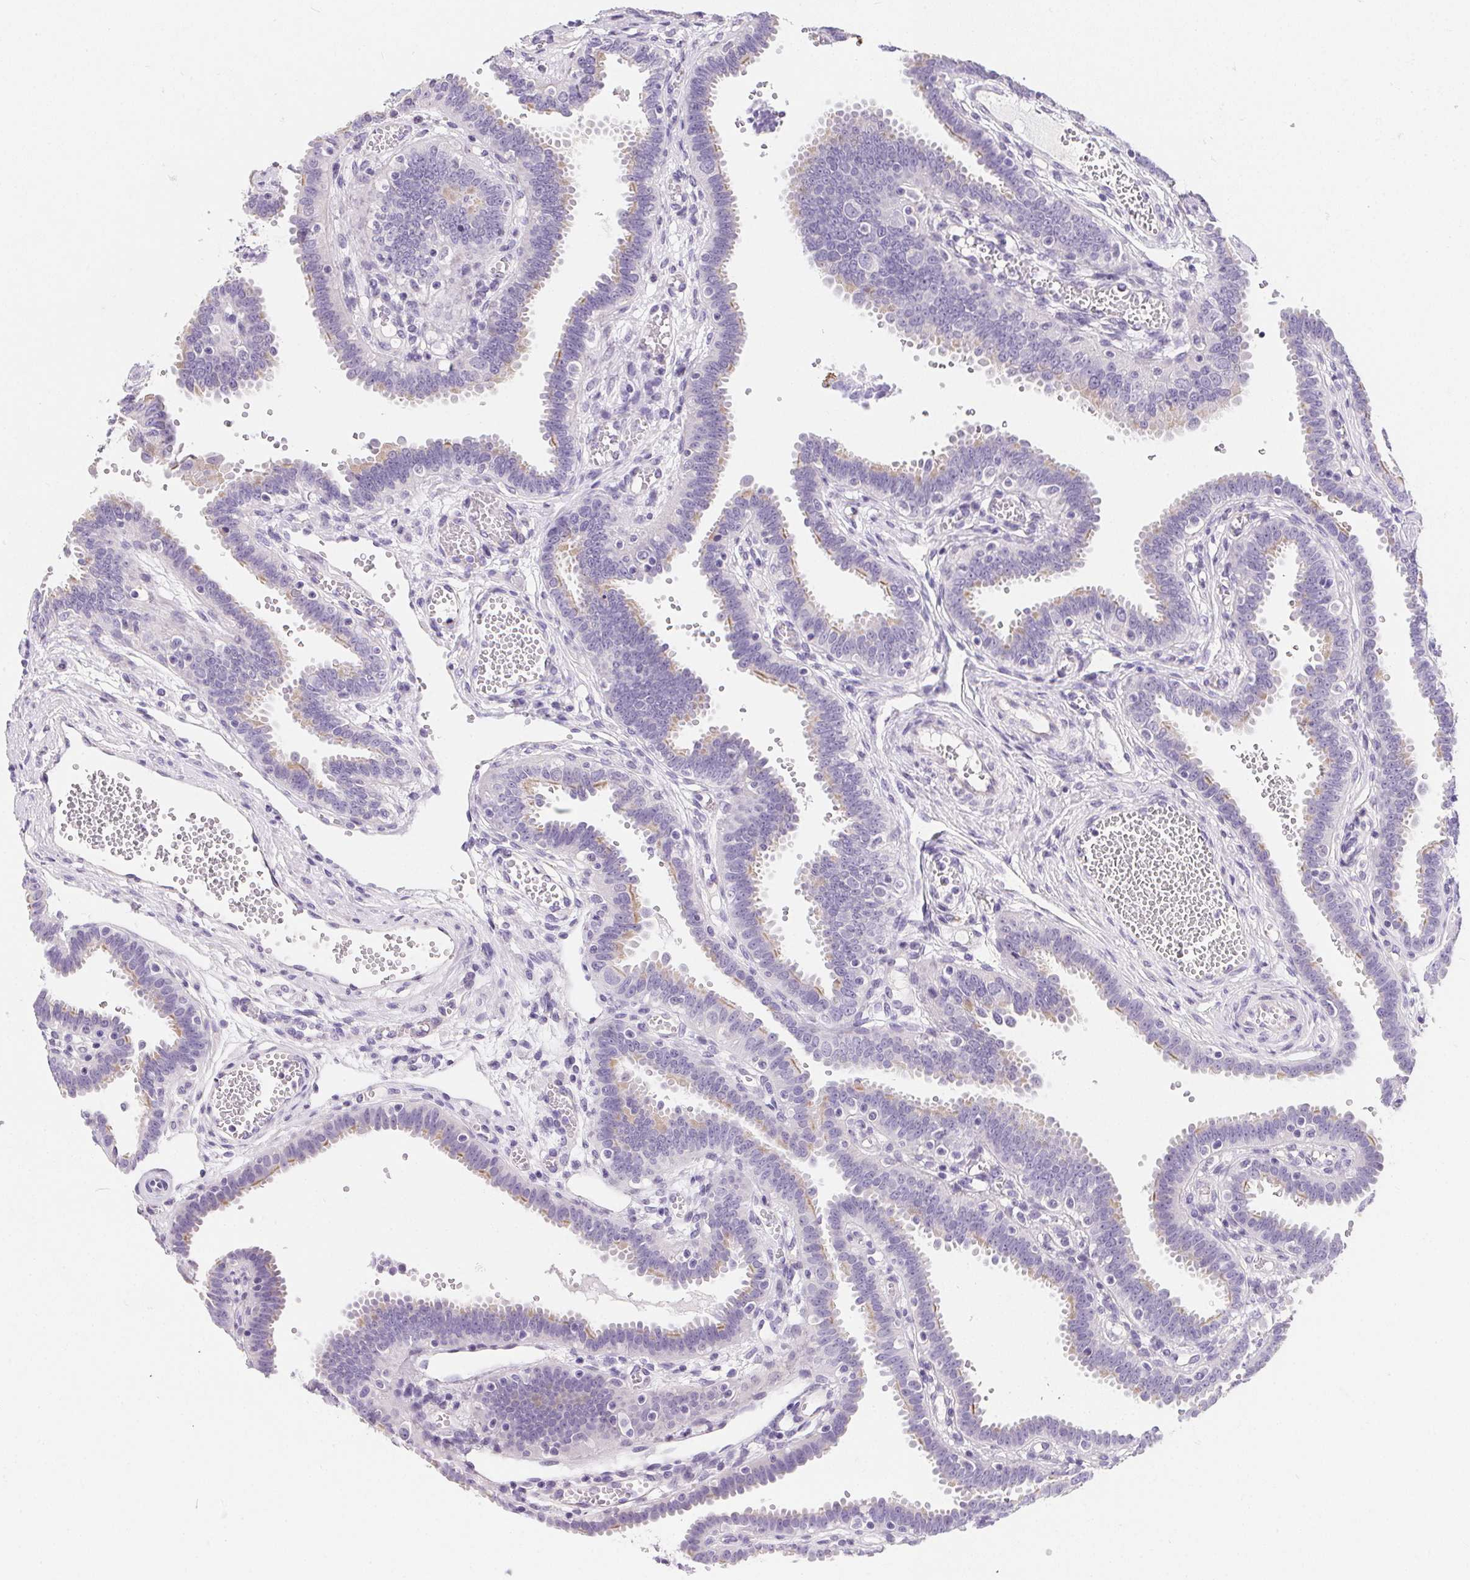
{"staining": {"intensity": "weak", "quantity": "25%-75%", "location": "cytoplasmic/membranous"}, "tissue": "fallopian tube", "cell_type": "Glandular cells", "image_type": "normal", "snomed": [{"axis": "morphology", "description": "Normal tissue, NOS"}, {"axis": "topography", "description": "Fallopian tube"}], "caption": "Fallopian tube stained with DAB (3,3'-diaminobenzidine) immunohistochemistry (IHC) demonstrates low levels of weak cytoplasmic/membranous positivity in about 25%-75% of glandular cells.", "gene": "AQP5", "patient": {"sex": "female", "age": 37}}